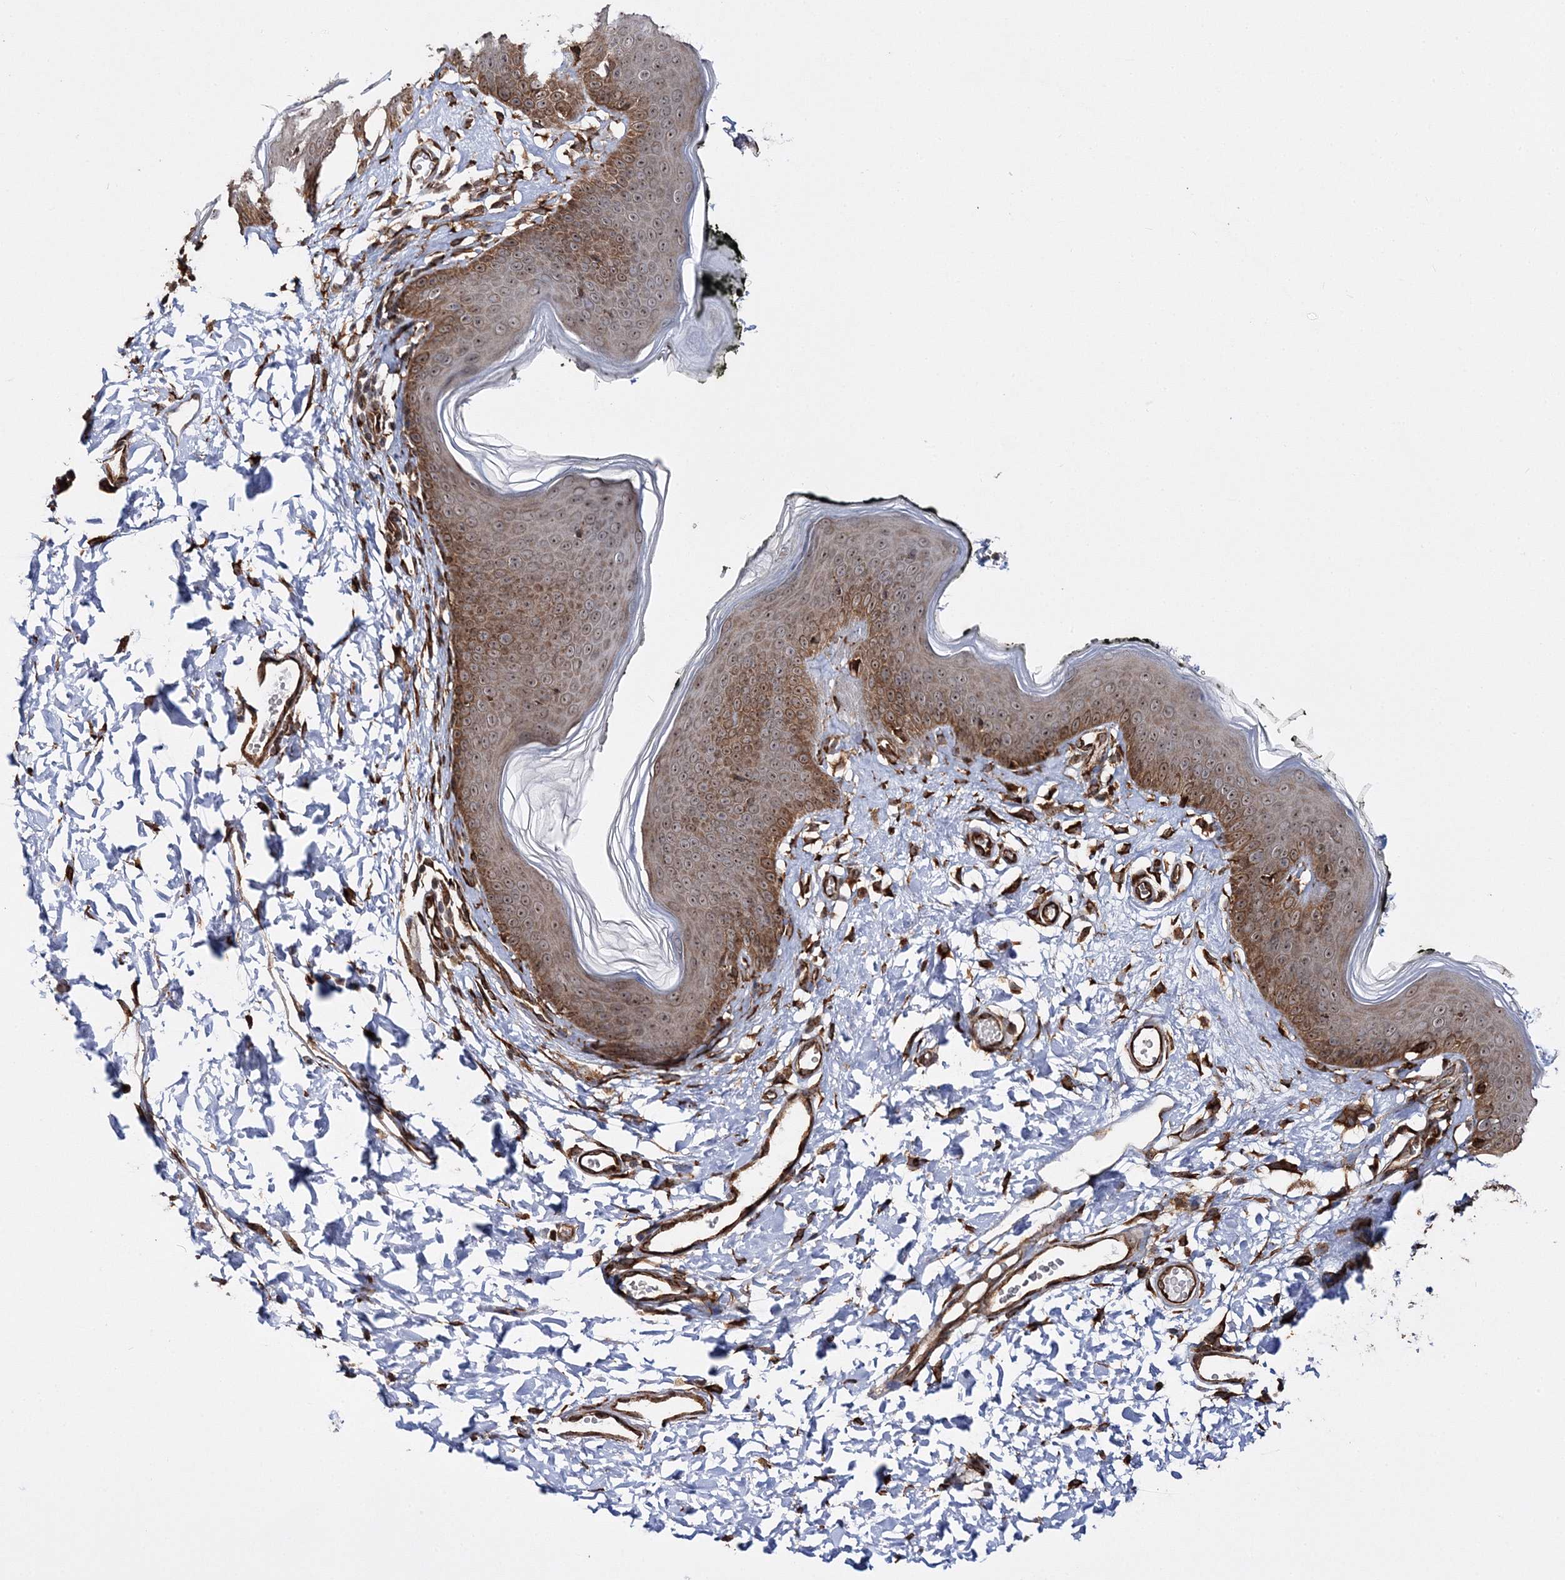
{"staining": {"intensity": "moderate", "quantity": ">75%", "location": "cytoplasmic/membranous,nuclear"}, "tissue": "skin", "cell_type": "Epidermal cells", "image_type": "normal", "snomed": [{"axis": "morphology", "description": "Normal tissue, NOS"}, {"axis": "morphology", "description": "Inflammation, NOS"}, {"axis": "topography", "description": "Vulva"}], "caption": "Epidermal cells reveal medium levels of moderate cytoplasmic/membranous,nuclear positivity in approximately >75% of cells in unremarkable human skin. The protein is shown in brown color, while the nuclei are stained blue.", "gene": "SCRN3", "patient": {"sex": "female", "age": 84}}